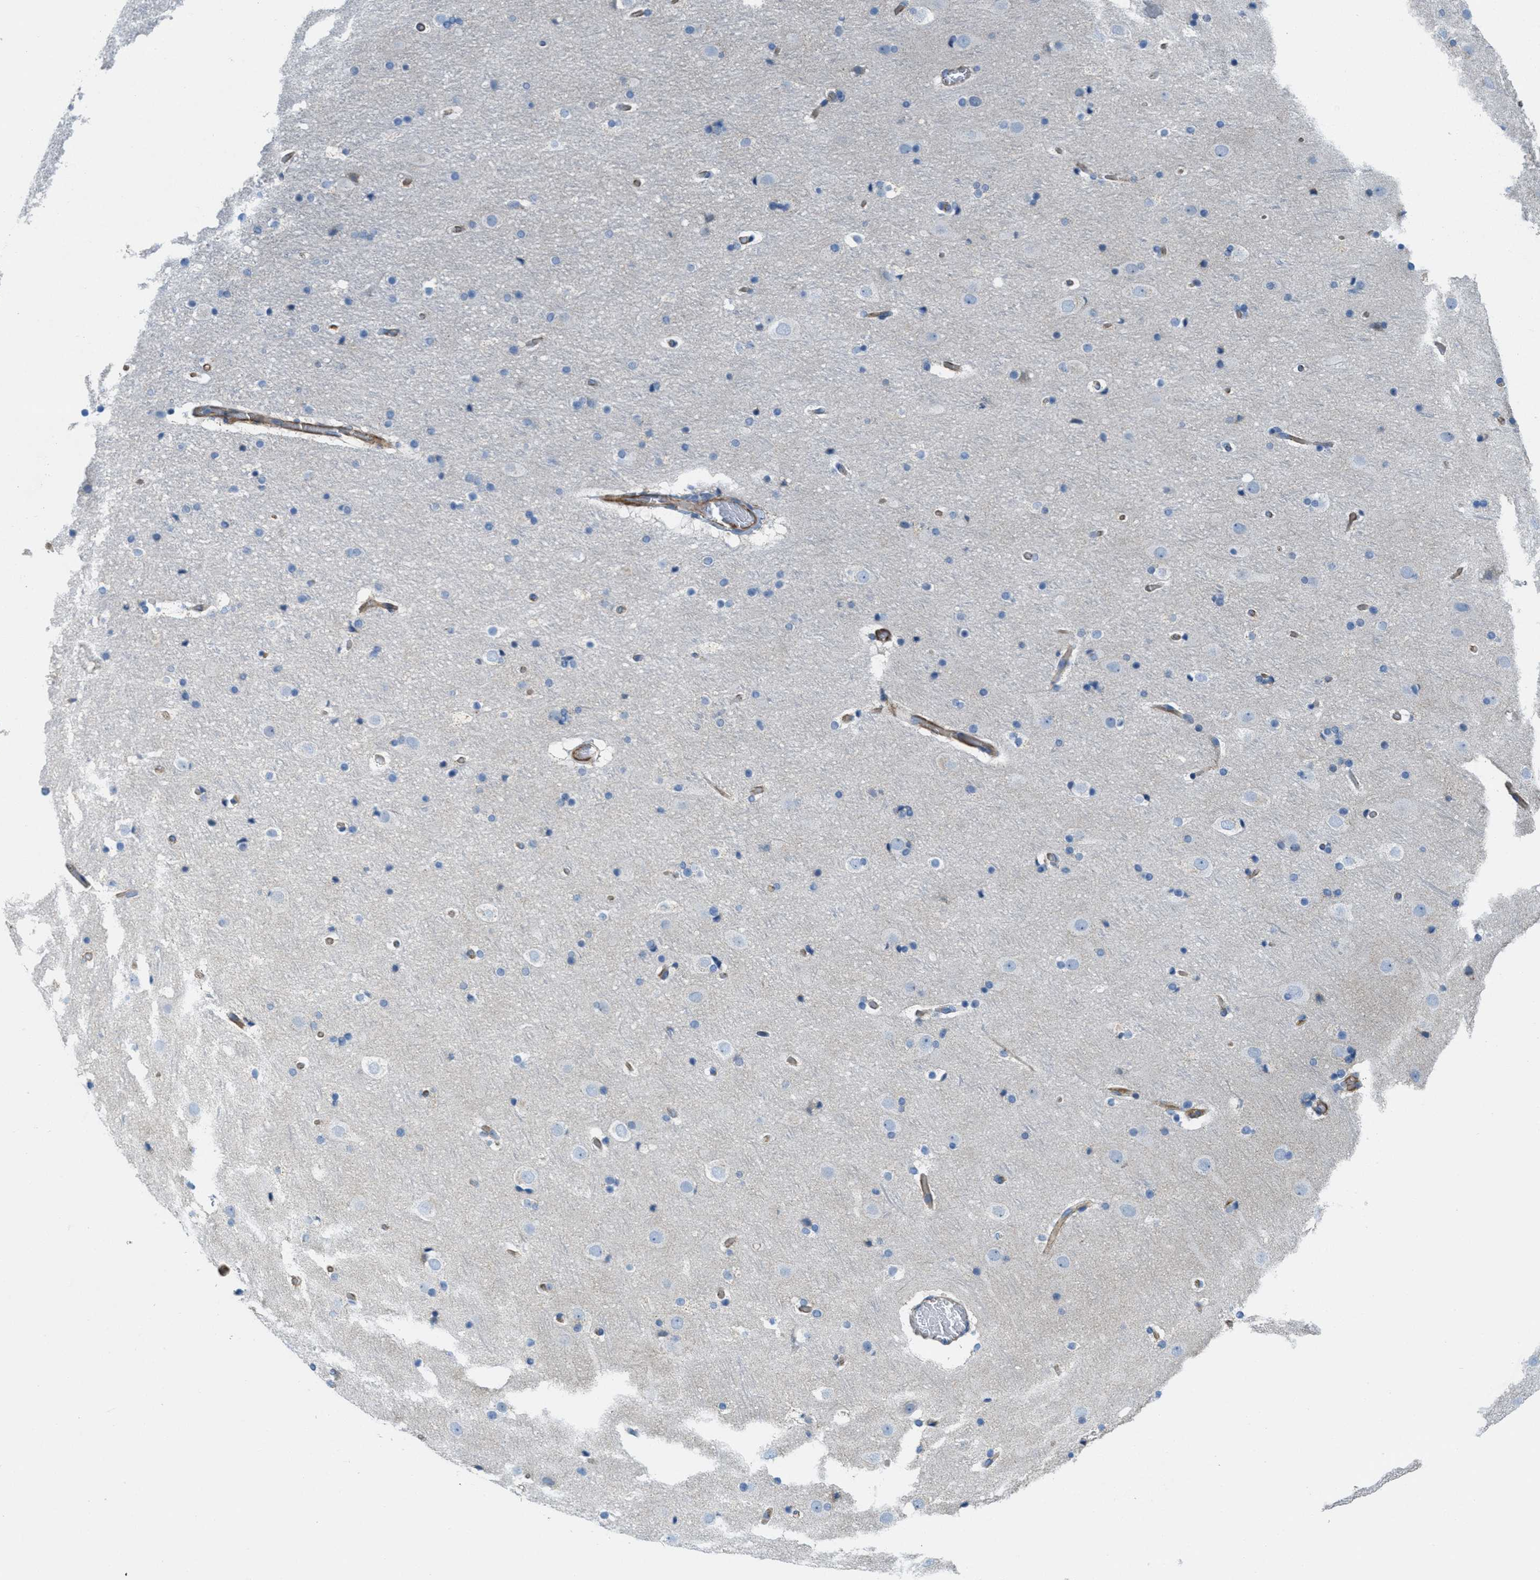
{"staining": {"intensity": "moderate", "quantity": "25%-75%", "location": "cytoplasmic/membranous"}, "tissue": "cerebral cortex", "cell_type": "Endothelial cells", "image_type": "normal", "snomed": [{"axis": "morphology", "description": "Normal tissue, NOS"}, {"axis": "topography", "description": "Cerebral cortex"}], "caption": "Approximately 25%-75% of endothelial cells in unremarkable human cerebral cortex display moderate cytoplasmic/membranous protein positivity as visualized by brown immunohistochemical staining.", "gene": "BTN3A1", "patient": {"sex": "male", "age": 57}}